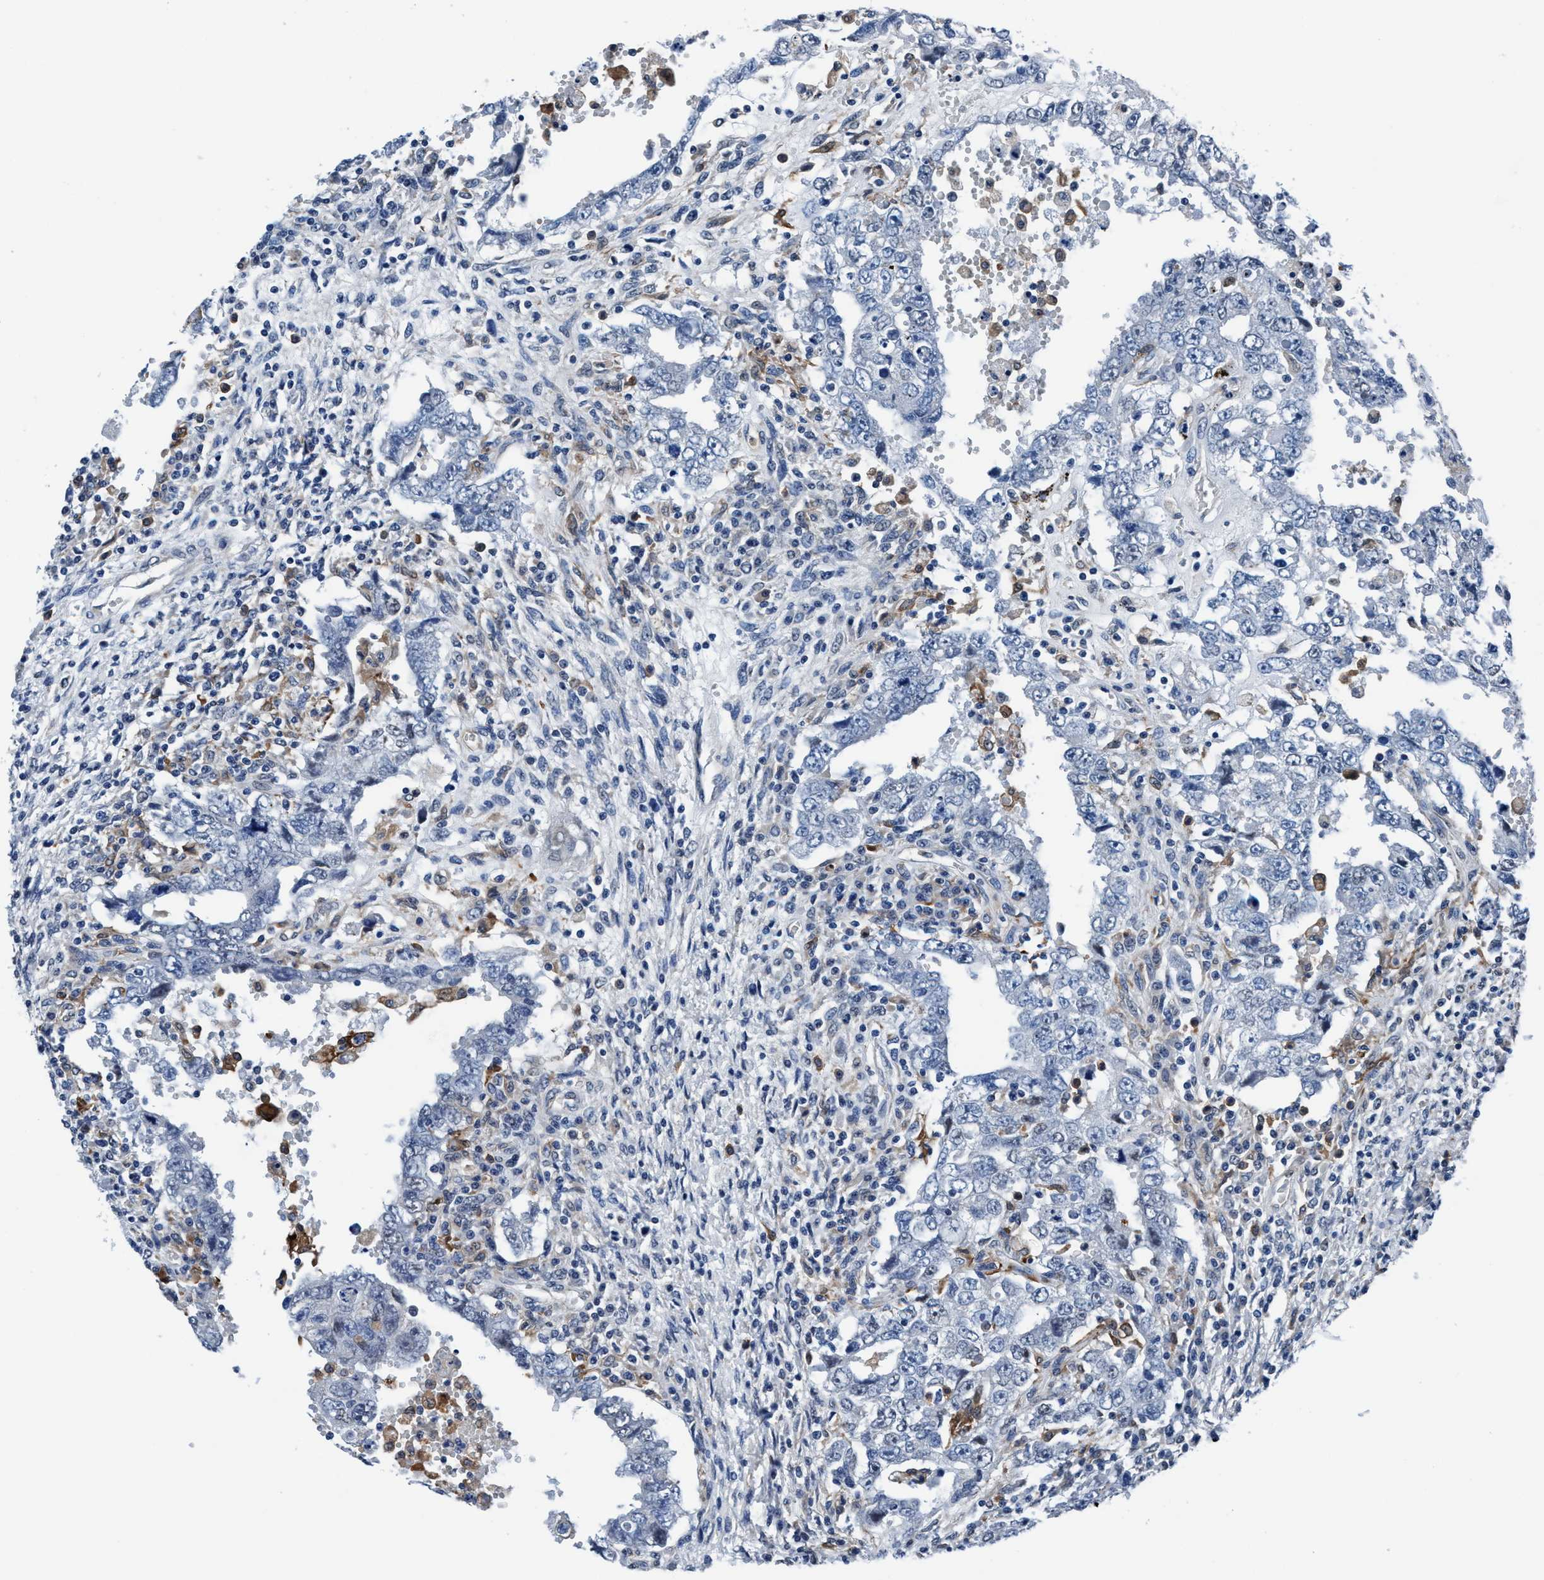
{"staining": {"intensity": "negative", "quantity": "none", "location": "none"}, "tissue": "testis cancer", "cell_type": "Tumor cells", "image_type": "cancer", "snomed": [{"axis": "morphology", "description": "Carcinoma, Embryonal, NOS"}, {"axis": "topography", "description": "Testis"}], "caption": "A high-resolution micrograph shows immunohistochemistry (IHC) staining of testis cancer (embryonal carcinoma), which demonstrates no significant staining in tumor cells.", "gene": "TMEM94", "patient": {"sex": "male", "age": 26}}